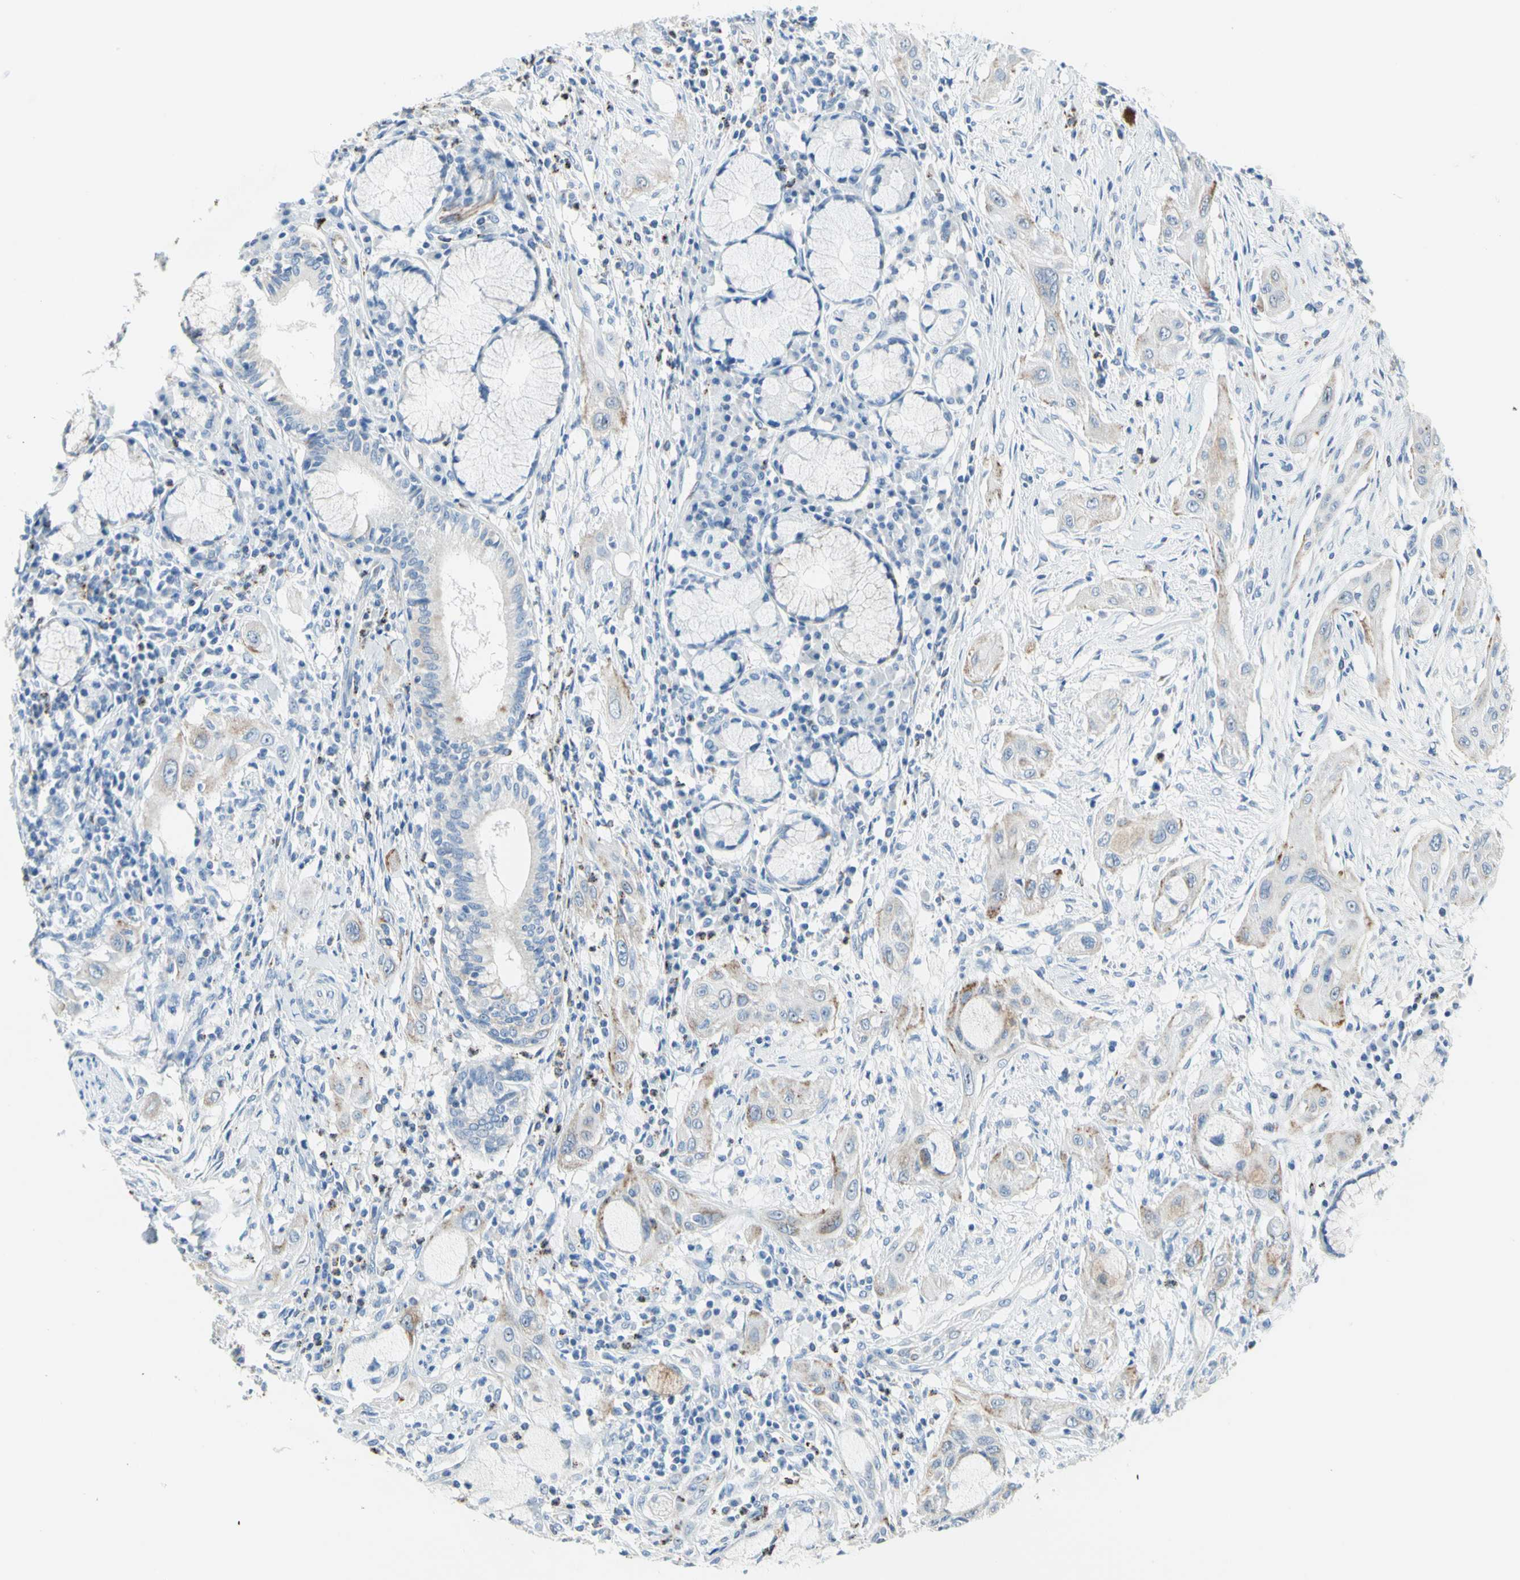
{"staining": {"intensity": "weak", "quantity": "<25%", "location": "cytoplasmic/membranous"}, "tissue": "lung cancer", "cell_type": "Tumor cells", "image_type": "cancer", "snomed": [{"axis": "morphology", "description": "Squamous cell carcinoma, NOS"}, {"axis": "topography", "description": "Lung"}], "caption": "An immunohistochemistry micrograph of squamous cell carcinoma (lung) is shown. There is no staining in tumor cells of squamous cell carcinoma (lung).", "gene": "CYSLTR1", "patient": {"sex": "female", "age": 47}}